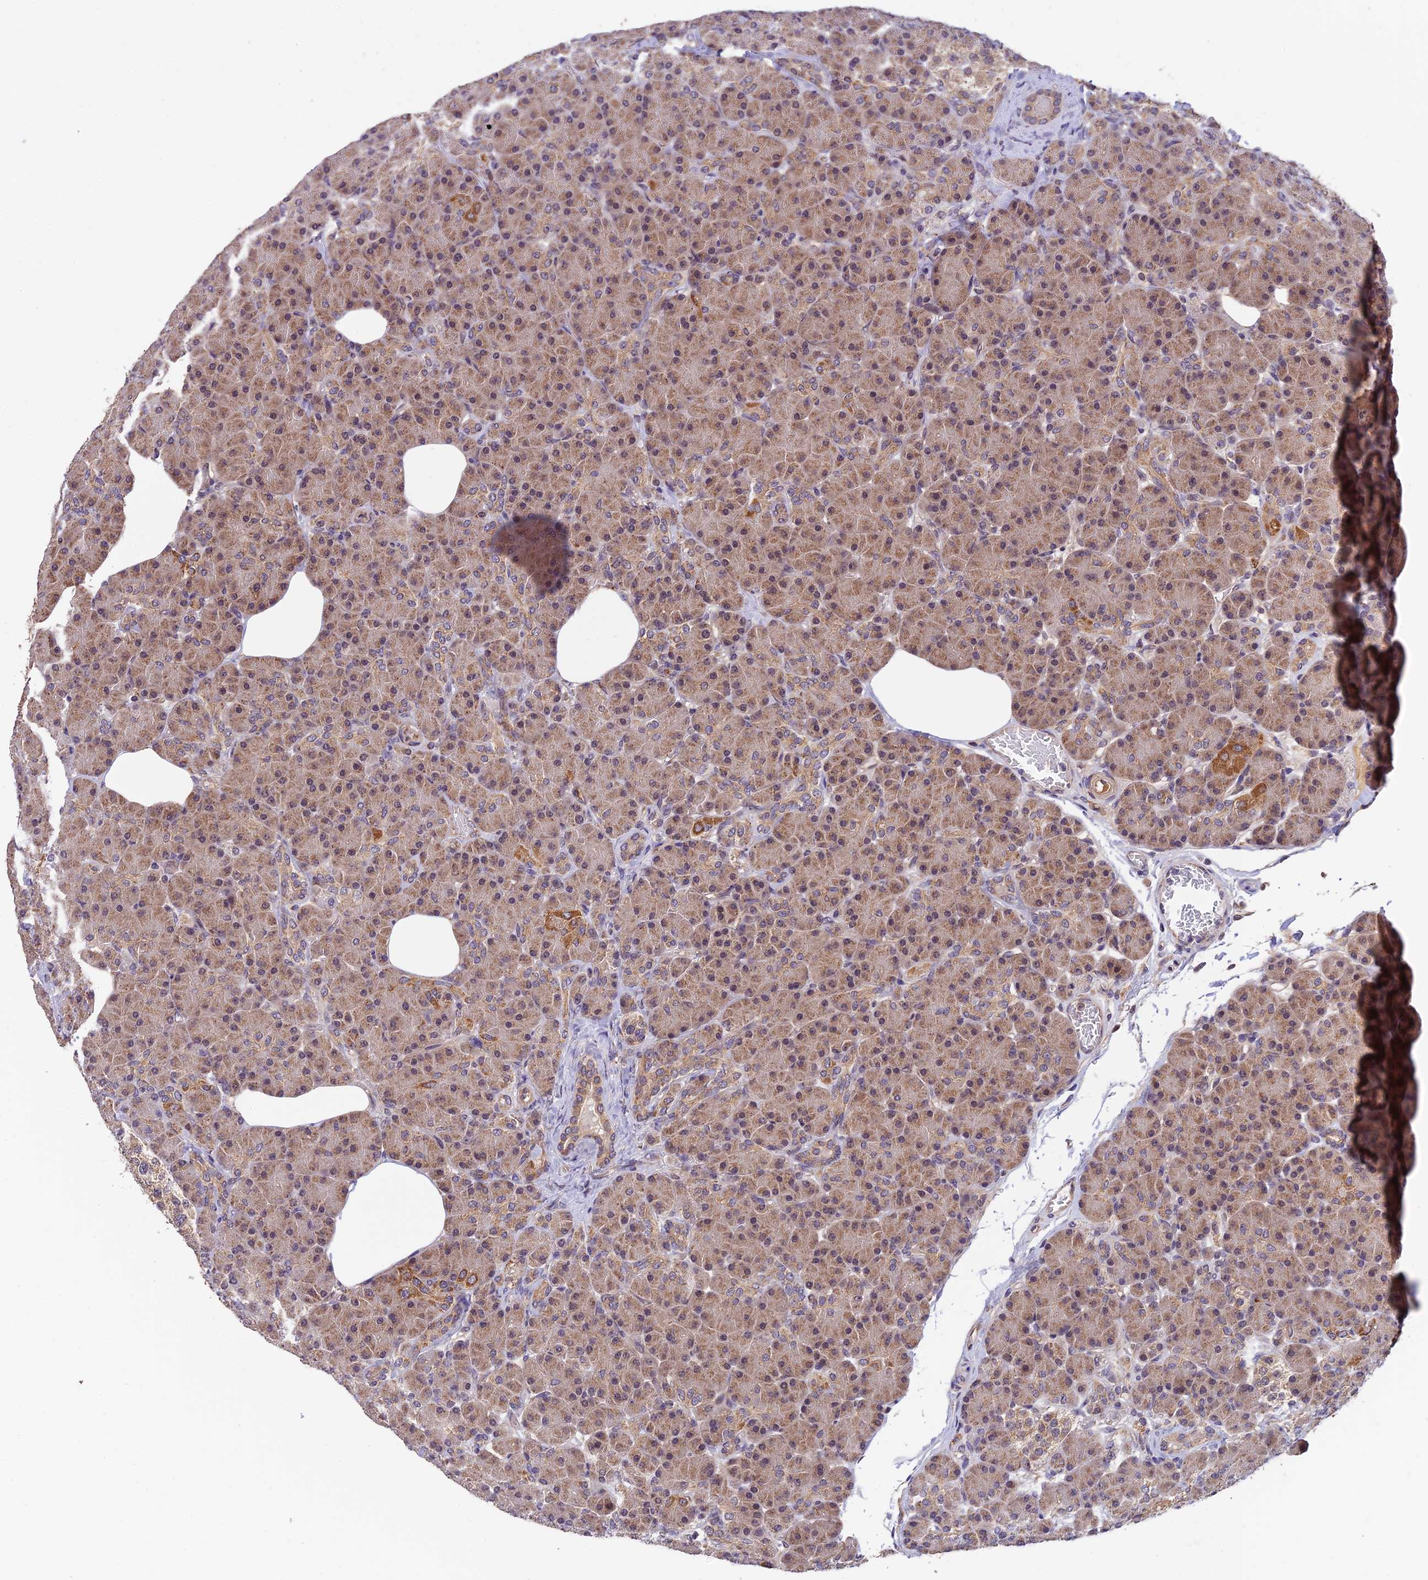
{"staining": {"intensity": "moderate", "quantity": ">75%", "location": "cytoplasmic/membranous"}, "tissue": "pancreas", "cell_type": "Exocrine glandular cells", "image_type": "normal", "snomed": [{"axis": "morphology", "description": "Normal tissue, NOS"}, {"axis": "topography", "description": "Pancreas"}], "caption": "Protein positivity by immunohistochemistry exhibits moderate cytoplasmic/membranous positivity in about >75% of exocrine glandular cells in benign pancreas.", "gene": "MNS1", "patient": {"sex": "female", "age": 43}}